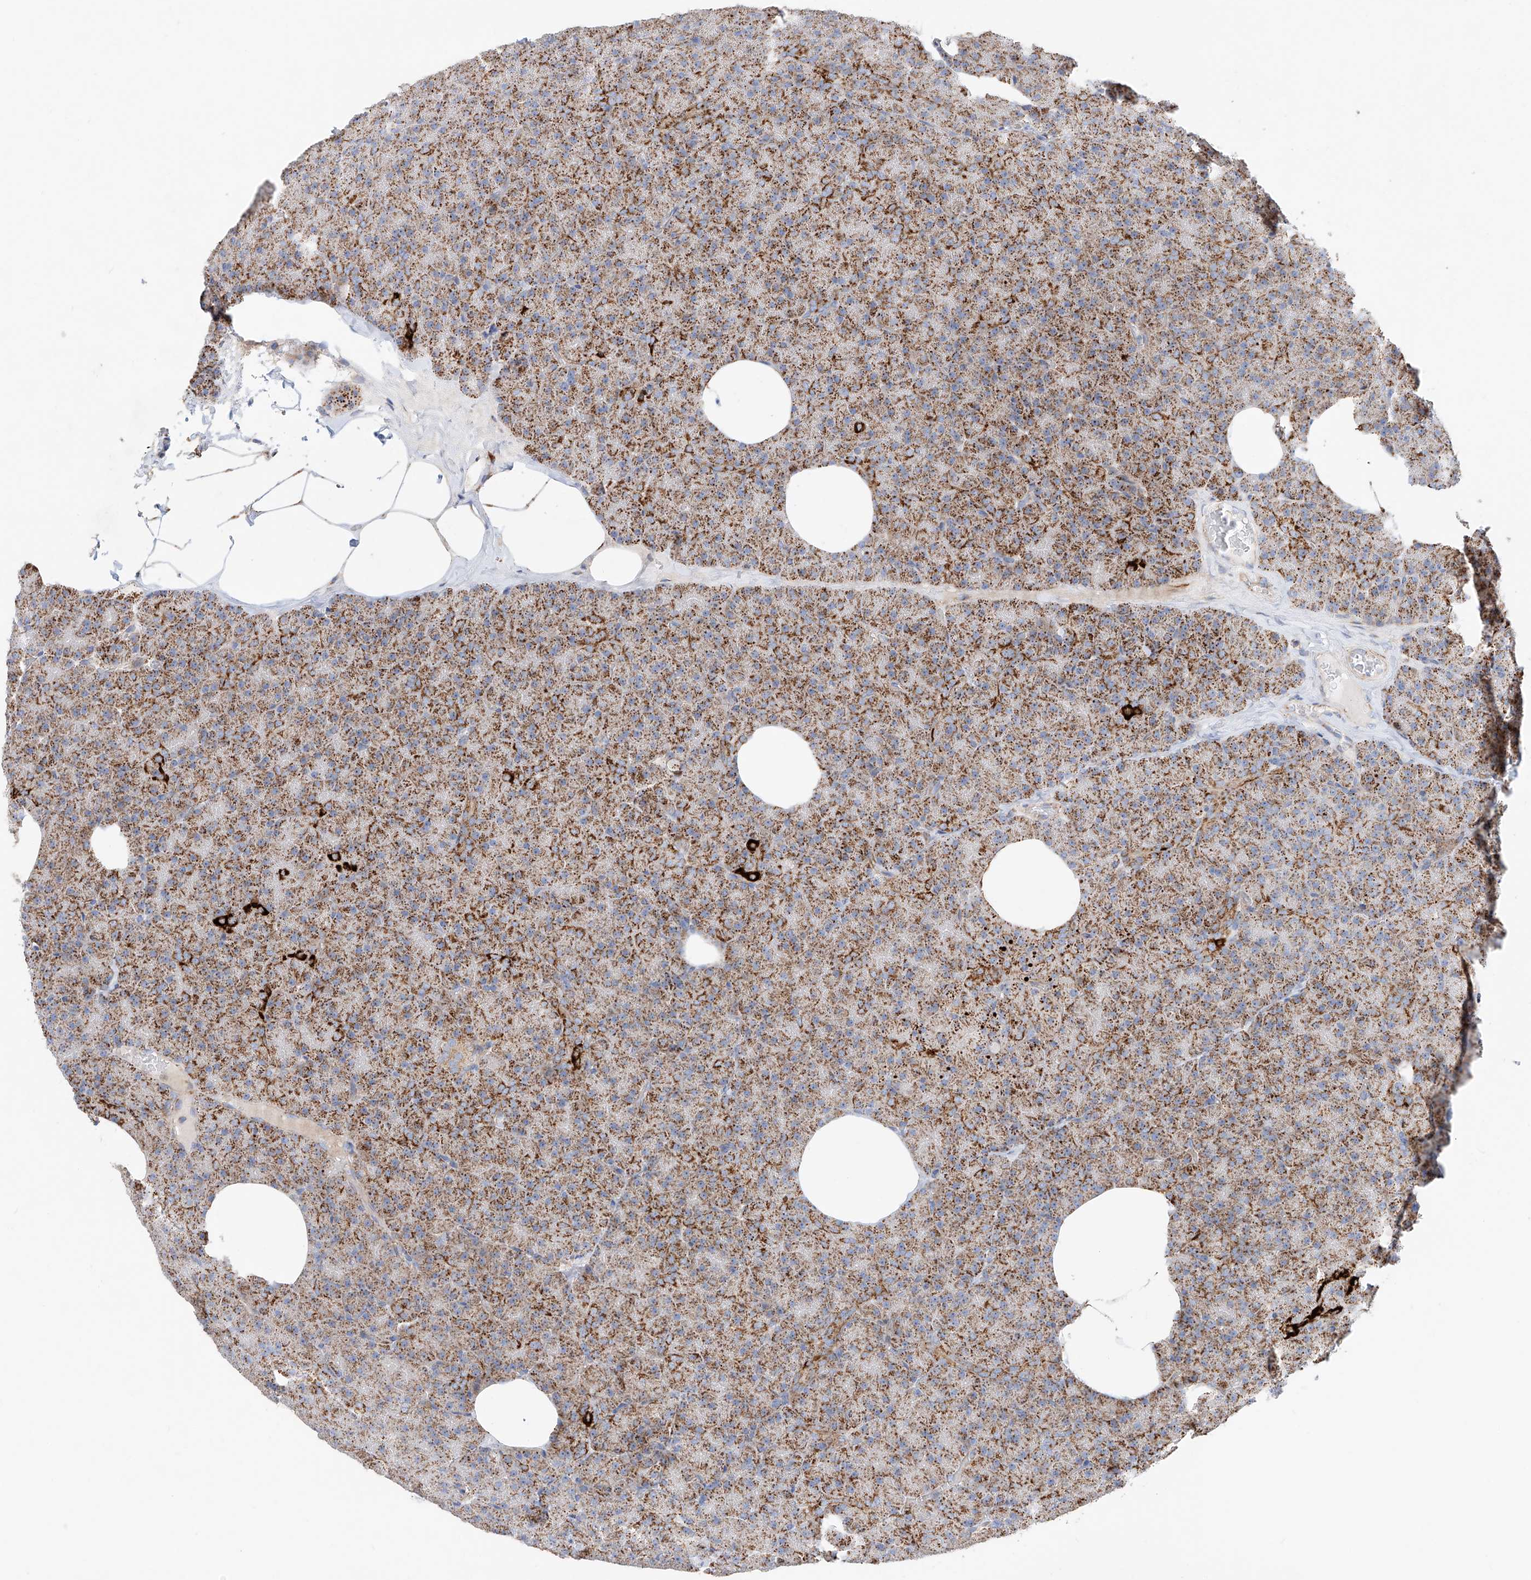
{"staining": {"intensity": "moderate", "quantity": ">75%", "location": "cytoplasmic/membranous"}, "tissue": "pancreas", "cell_type": "Exocrine glandular cells", "image_type": "normal", "snomed": [{"axis": "morphology", "description": "Normal tissue, NOS"}, {"axis": "morphology", "description": "Carcinoid, malignant, NOS"}, {"axis": "topography", "description": "Pancreas"}], "caption": "Immunohistochemical staining of unremarkable human pancreas shows >75% levels of moderate cytoplasmic/membranous protein expression in about >75% of exocrine glandular cells. The staining is performed using DAB (3,3'-diaminobenzidine) brown chromogen to label protein expression. The nuclei are counter-stained blue using hematoxylin.", "gene": "CST9", "patient": {"sex": "female", "age": 35}}